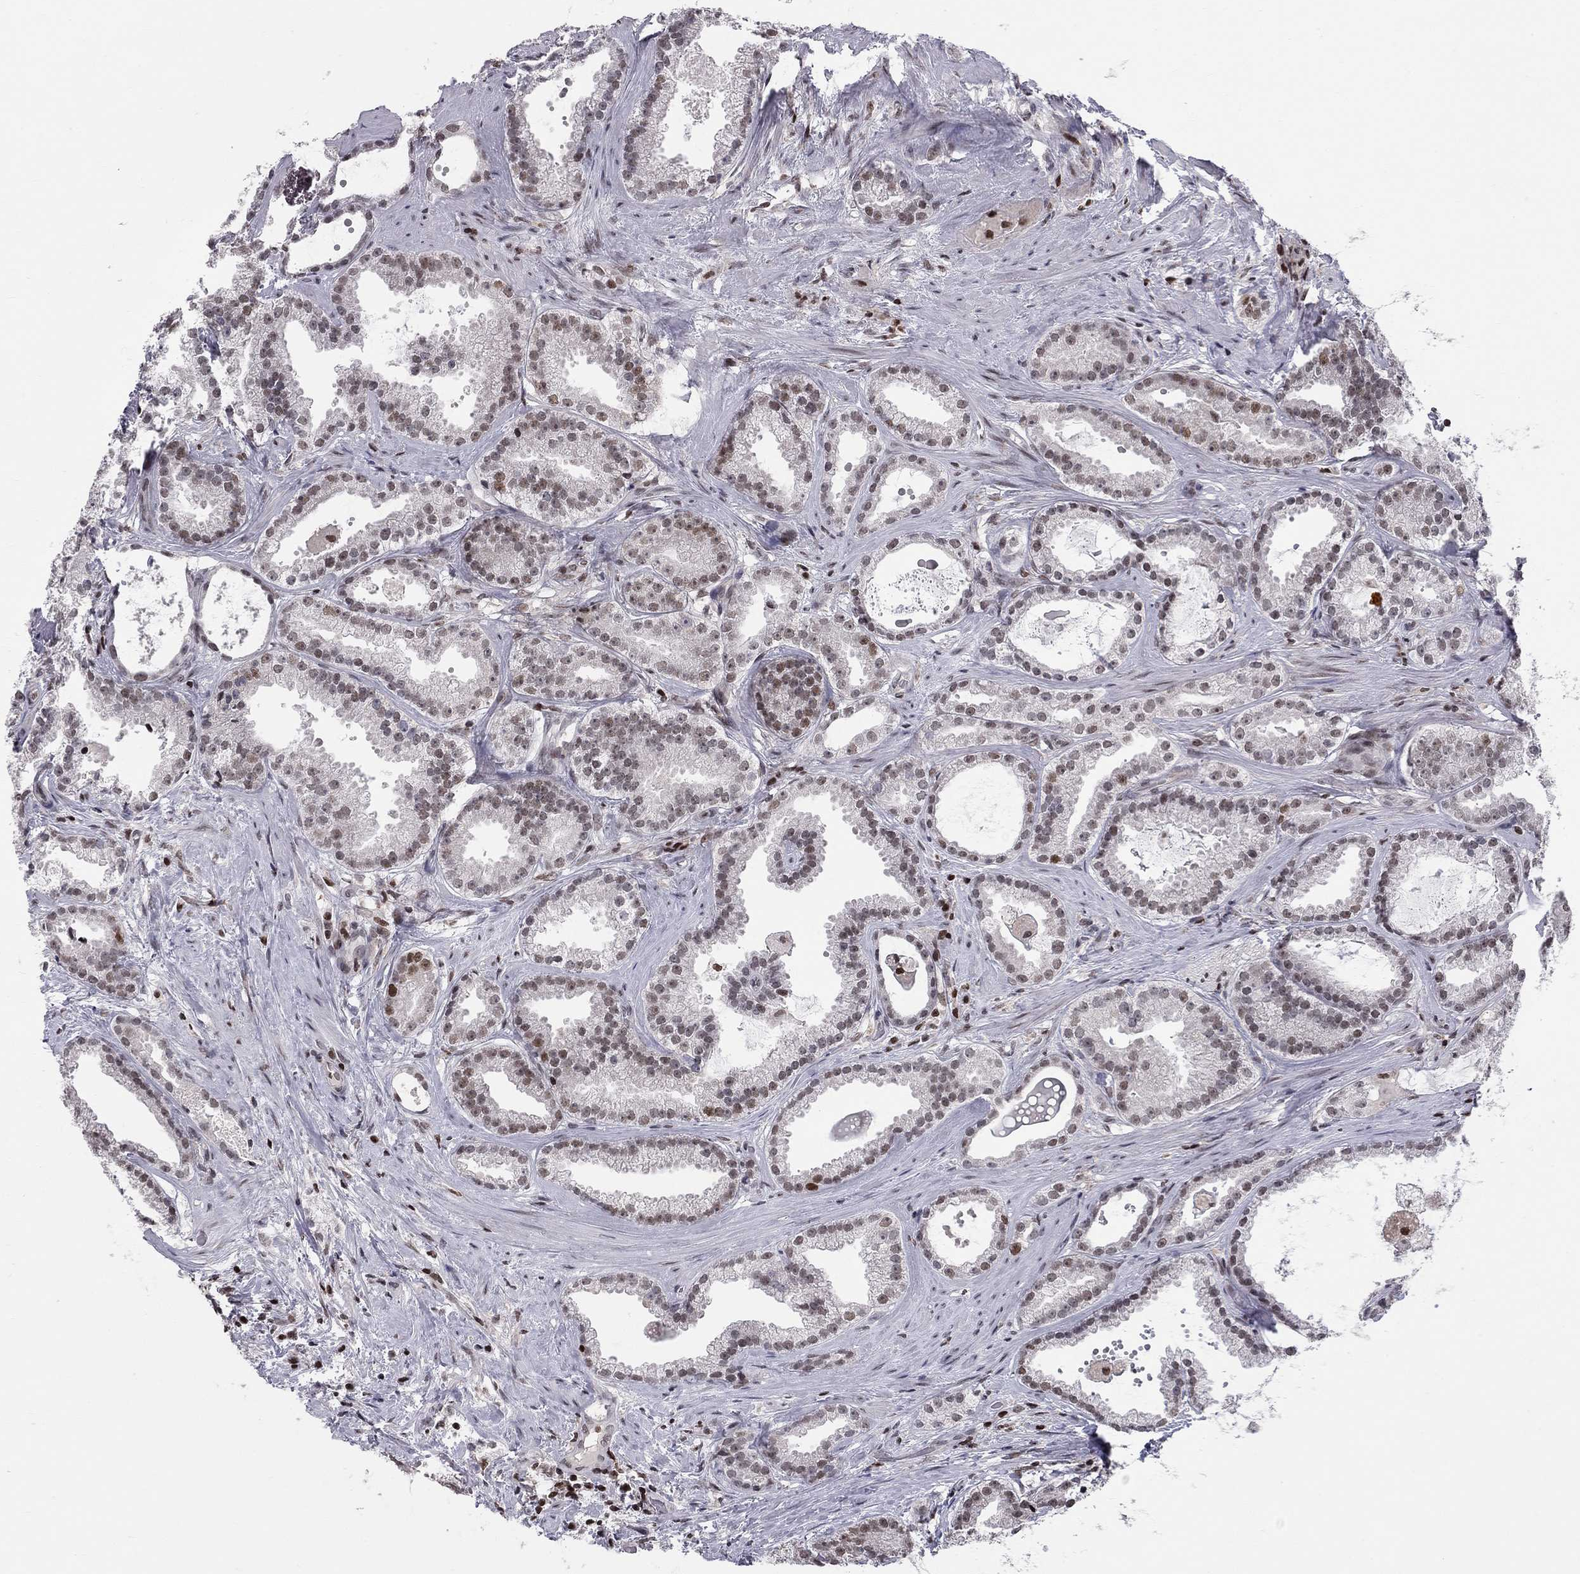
{"staining": {"intensity": "moderate", "quantity": "25%-75%", "location": "nuclear"}, "tissue": "prostate cancer", "cell_type": "Tumor cells", "image_type": "cancer", "snomed": [{"axis": "morphology", "description": "Adenocarcinoma, NOS"}, {"axis": "morphology", "description": "Adenocarcinoma, High grade"}, {"axis": "topography", "description": "Prostate"}], "caption": "Immunohistochemical staining of human prostate cancer (adenocarcinoma) exhibits medium levels of moderate nuclear positivity in about 25%-75% of tumor cells. (DAB IHC with brightfield microscopy, high magnification).", "gene": "RNASEH2C", "patient": {"sex": "male", "age": 64}}